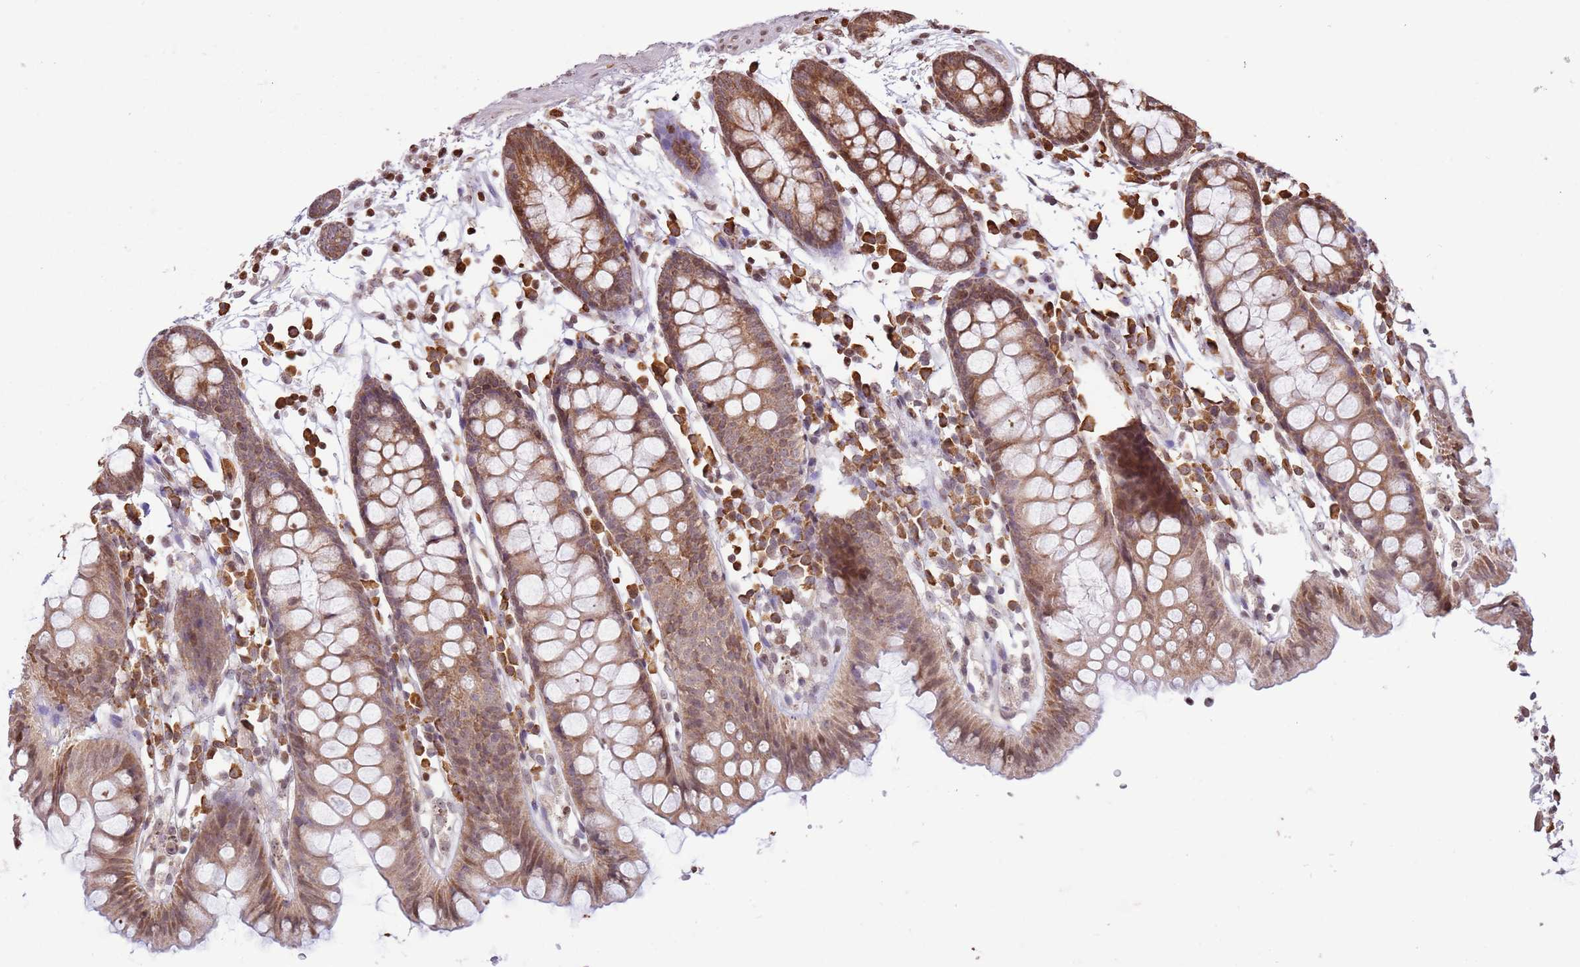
{"staining": {"intensity": "weak", "quantity": "25%-75%", "location": "cytoplasmic/membranous"}, "tissue": "colon", "cell_type": "Endothelial cells", "image_type": "normal", "snomed": [{"axis": "morphology", "description": "Normal tissue, NOS"}, {"axis": "topography", "description": "Colon"}], "caption": "A brown stain highlights weak cytoplasmic/membranous staining of a protein in endothelial cells of benign human colon.", "gene": "SCAF1", "patient": {"sex": "female", "age": 84}}